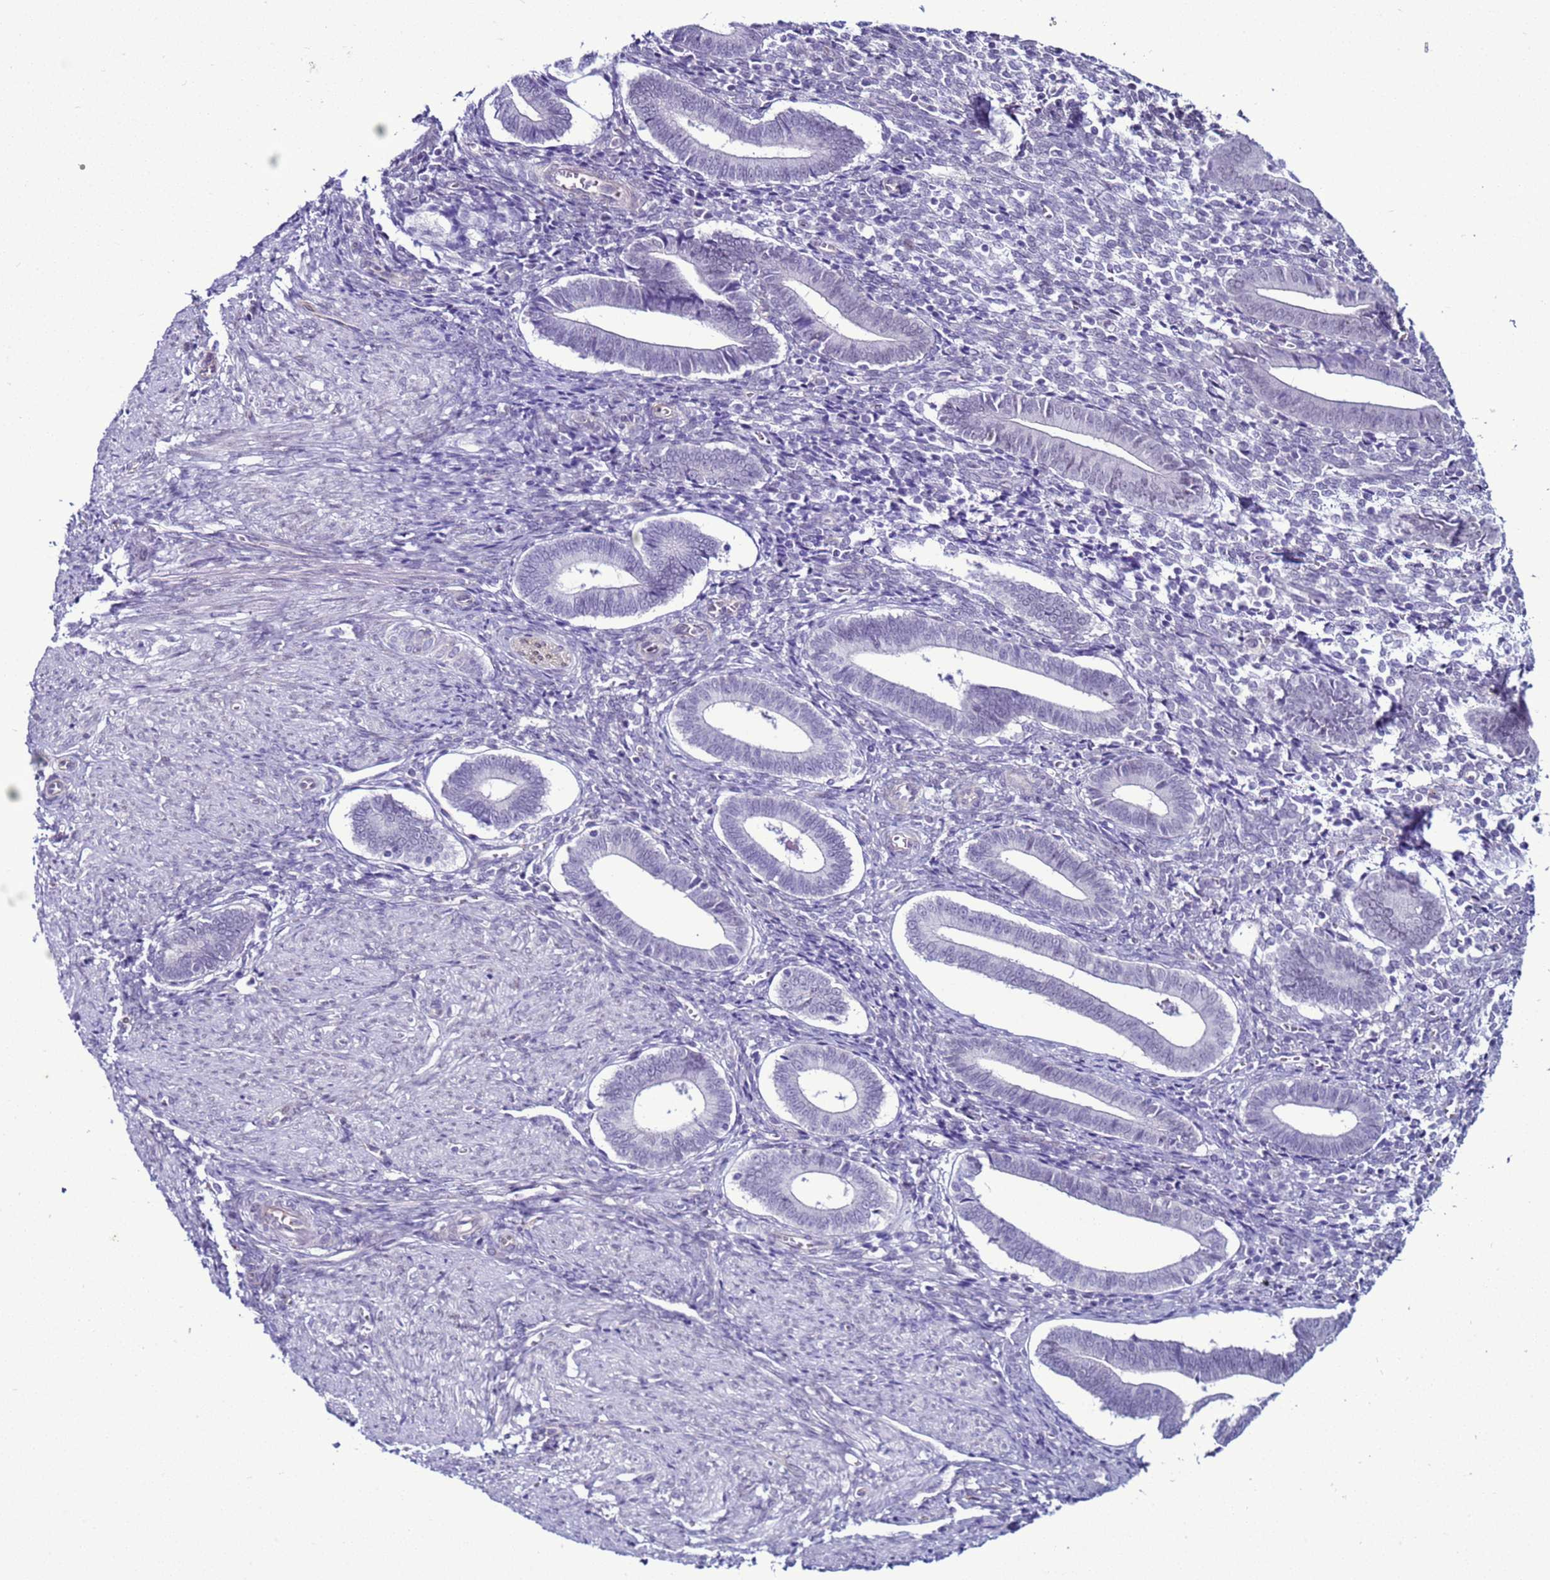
{"staining": {"intensity": "negative", "quantity": "none", "location": "none"}, "tissue": "endometrium", "cell_type": "Cells in endometrial stroma", "image_type": "normal", "snomed": [{"axis": "morphology", "description": "Normal tissue, NOS"}, {"axis": "topography", "description": "Other"}, {"axis": "topography", "description": "Endometrium"}], "caption": "A high-resolution micrograph shows immunohistochemistry staining of unremarkable endometrium, which shows no significant staining in cells in endometrial stroma. (DAB immunohistochemistry (IHC), high magnification).", "gene": "LRRC10B", "patient": {"sex": "female", "age": 44}}